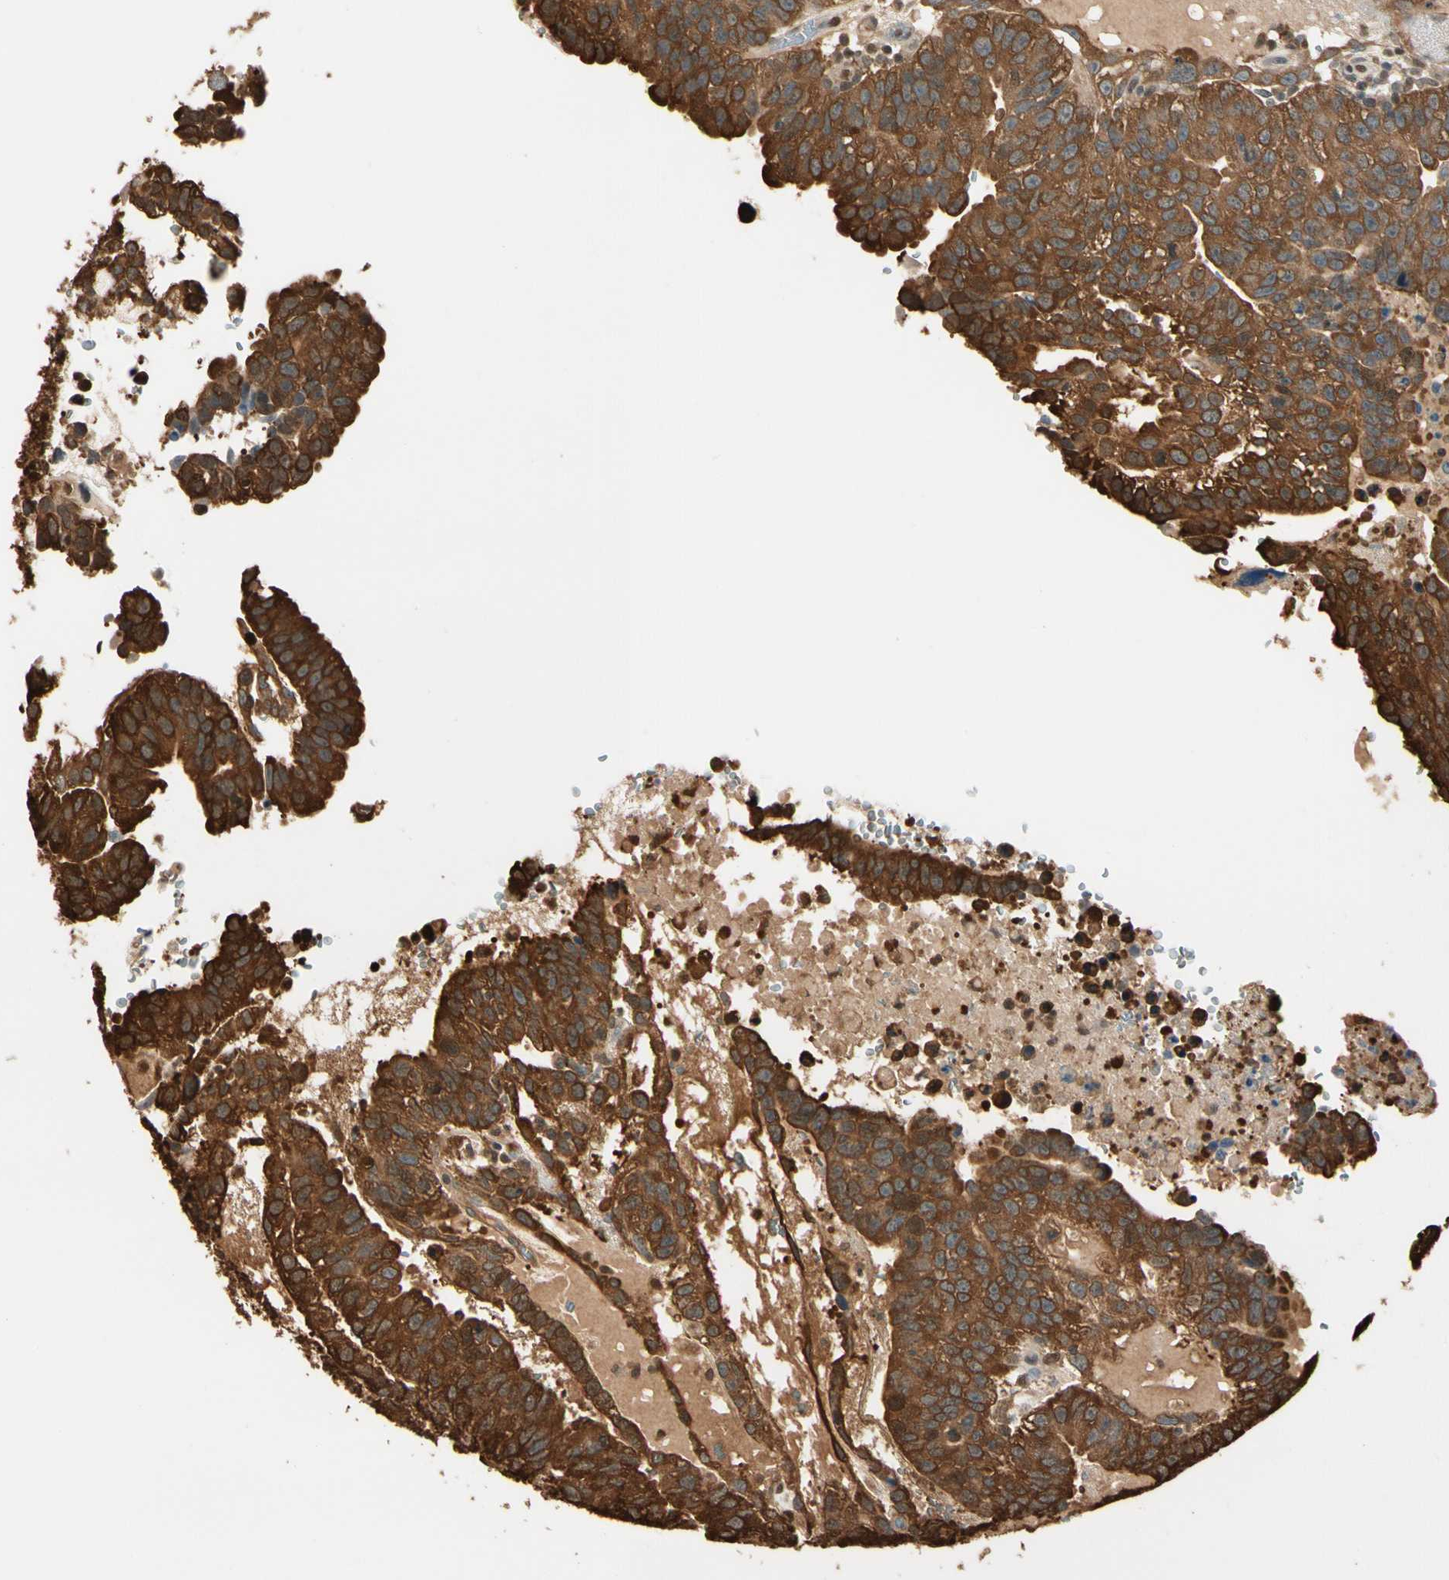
{"staining": {"intensity": "strong", "quantity": ">75%", "location": "cytoplasmic/membranous"}, "tissue": "testis cancer", "cell_type": "Tumor cells", "image_type": "cancer", "snomed": [{"axis": "morphology", "description": "Seminoma, NOS"}, {"axis": "morphology", "description": "Carcinoma, Embryonal, NOS"}, {"axis": "topography", "description": "Testis"}], "caption": "Protein staining reveals strong cytoplasmic/membranous positivity in approximately >75% of tumor cells in testis cancer.", "gene": "PNCK", "patient": {"sex": "male", "age": 52}}